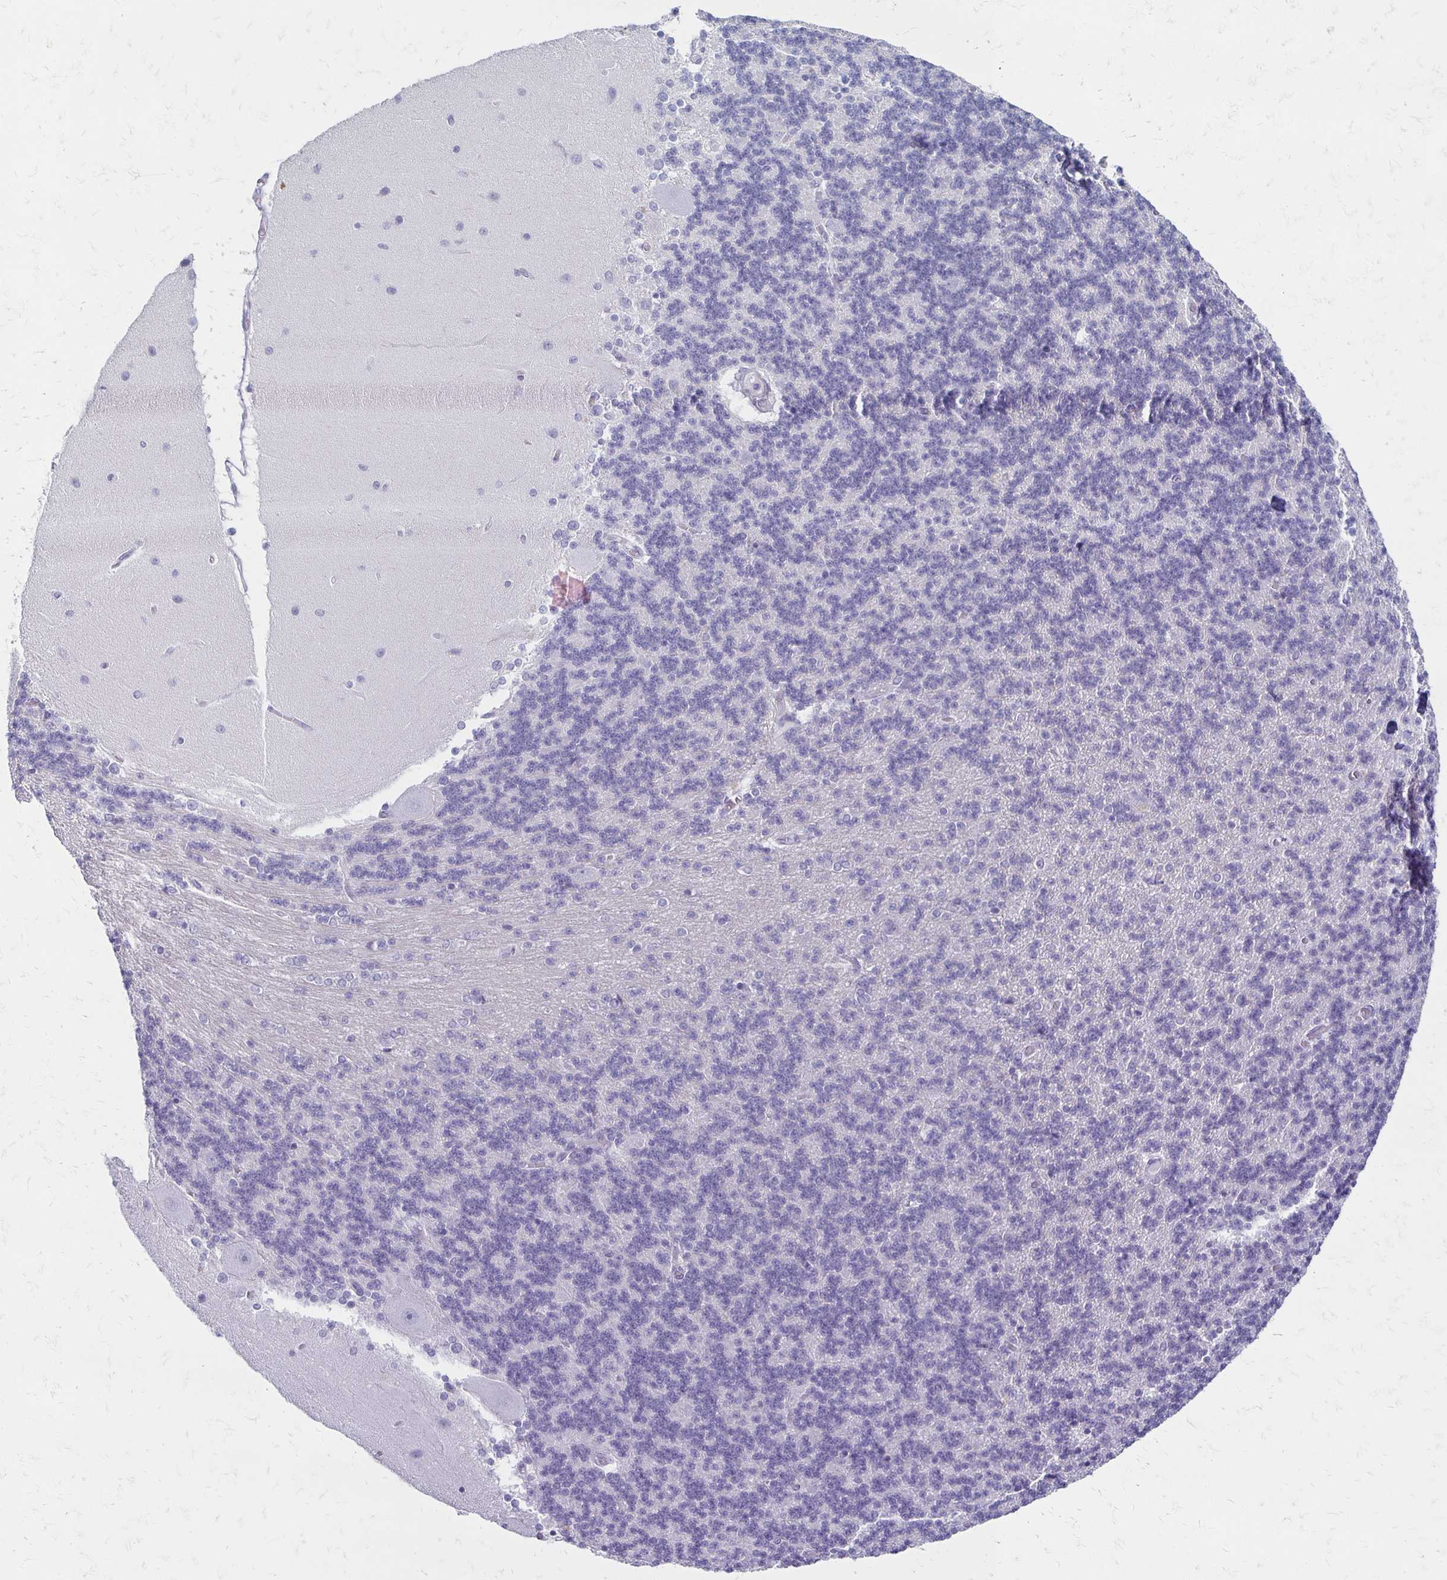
{"staining": {"intensity": "negative", "quantity": "none", "location": "none"}, "tissue": "cerebellum", "cell_type": "Cells in granular layer", "image_type": "normal", "snomed": [{"axis": "morphology", "description": "Normal tissue, NOS"}, {"axis": "topography", "description": "Cerebellum"}], "caption": "Micrograph shows no significant protein positivity in cells in granular layer of benign cerebellum. Brightfield microscopy of immunohistochemistry stained with DAB (brown) and hematoxylin (blue), captured at high magnification.", "gene": "IVL", "patient": {"sex": "female", "age": 54}}